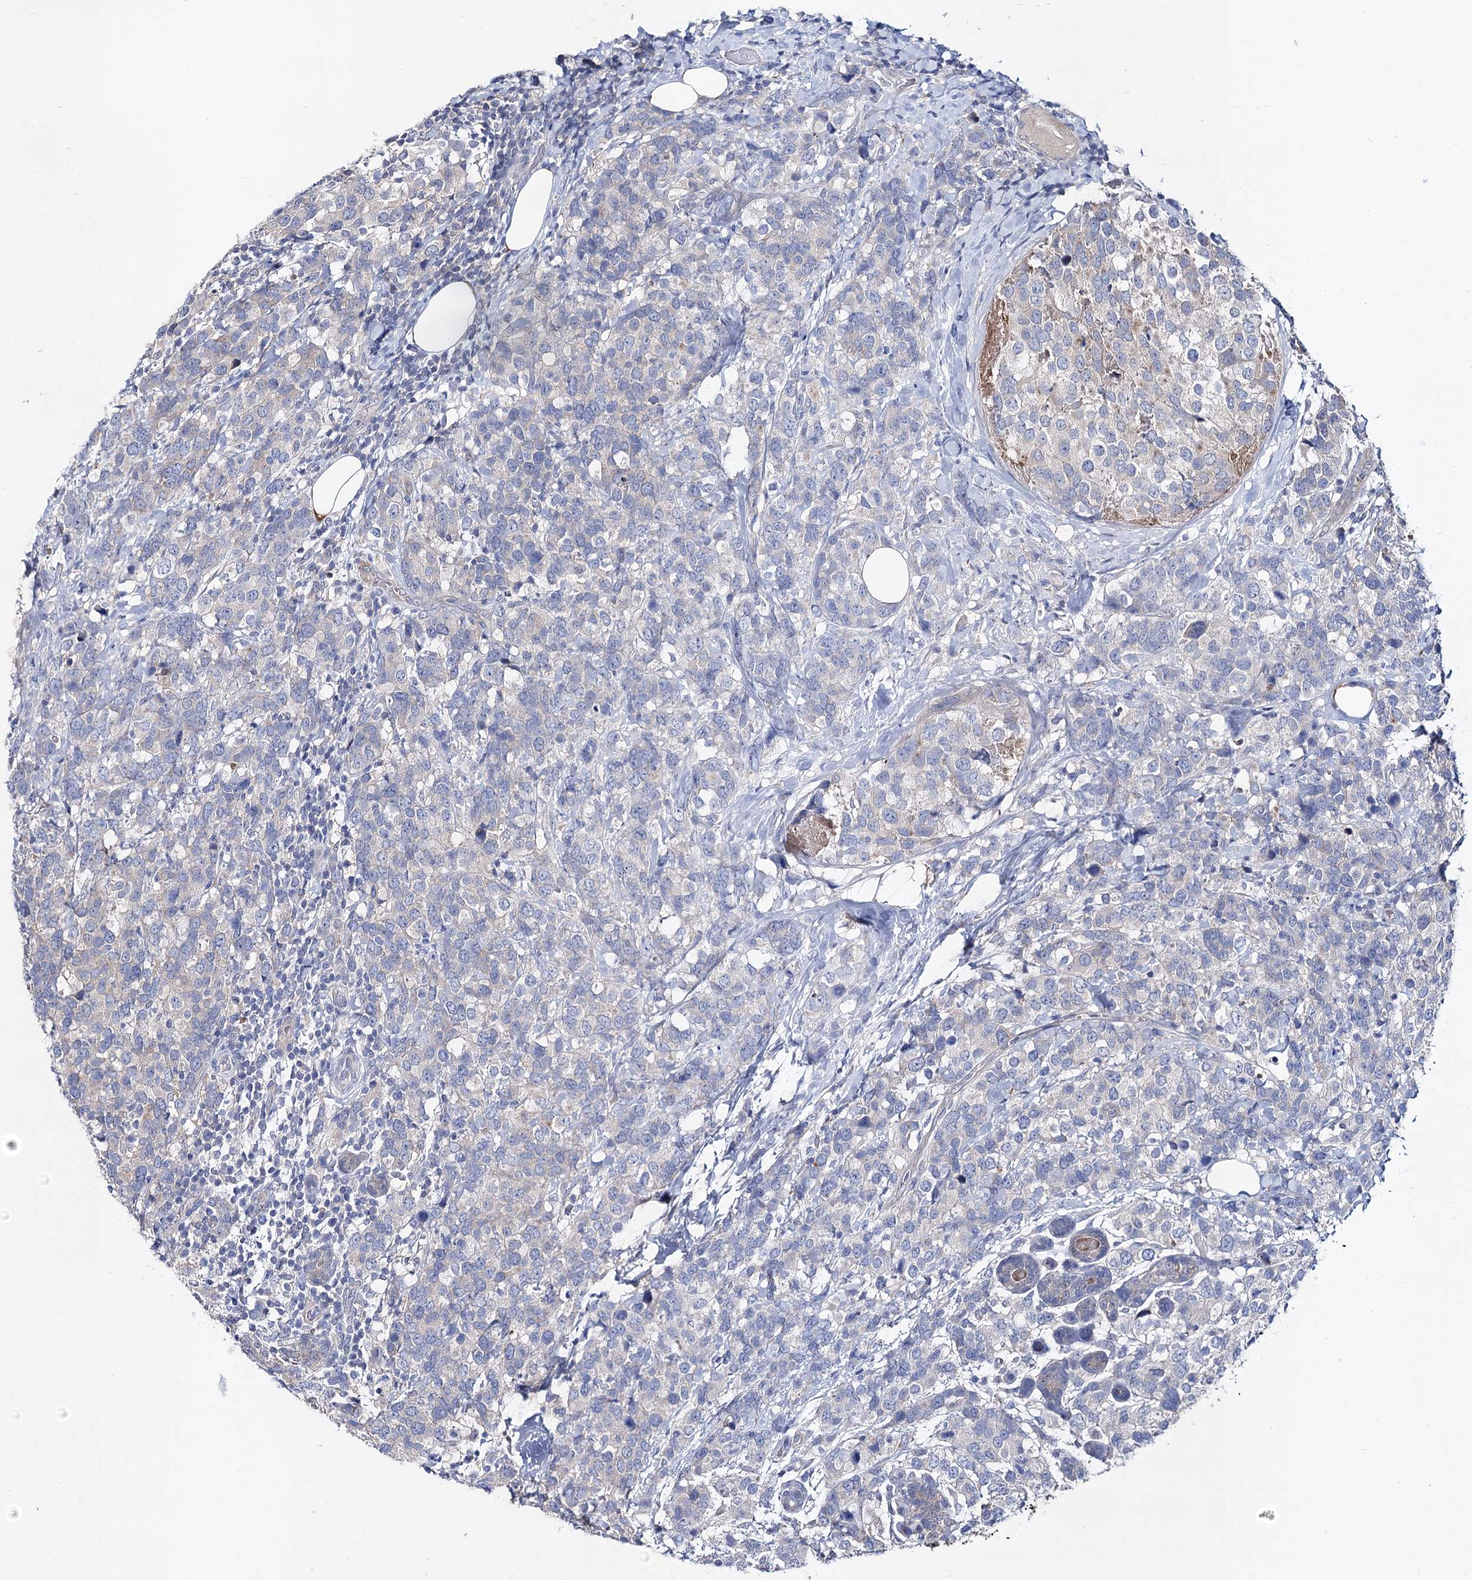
{"staining": {"intensity": "negative", "quantity": "none", "location": "none"}, "tissue": "breast cancer", "cell_type": "Tumor cells", "image_type": "cancer", "snomed": [{"axis": "morphology", "description": "Lobular carcinoma"}, {"axis": "topography", "description": "Breast"}], "caption": "An immunohistochemistry histopathology image of lobular carcinoma (breast) is shown. There is no staining in tumor cells of lobular carcinoma (breast).", "gene": "UGP2", "patient": {"sex": "female", "age": 59}}